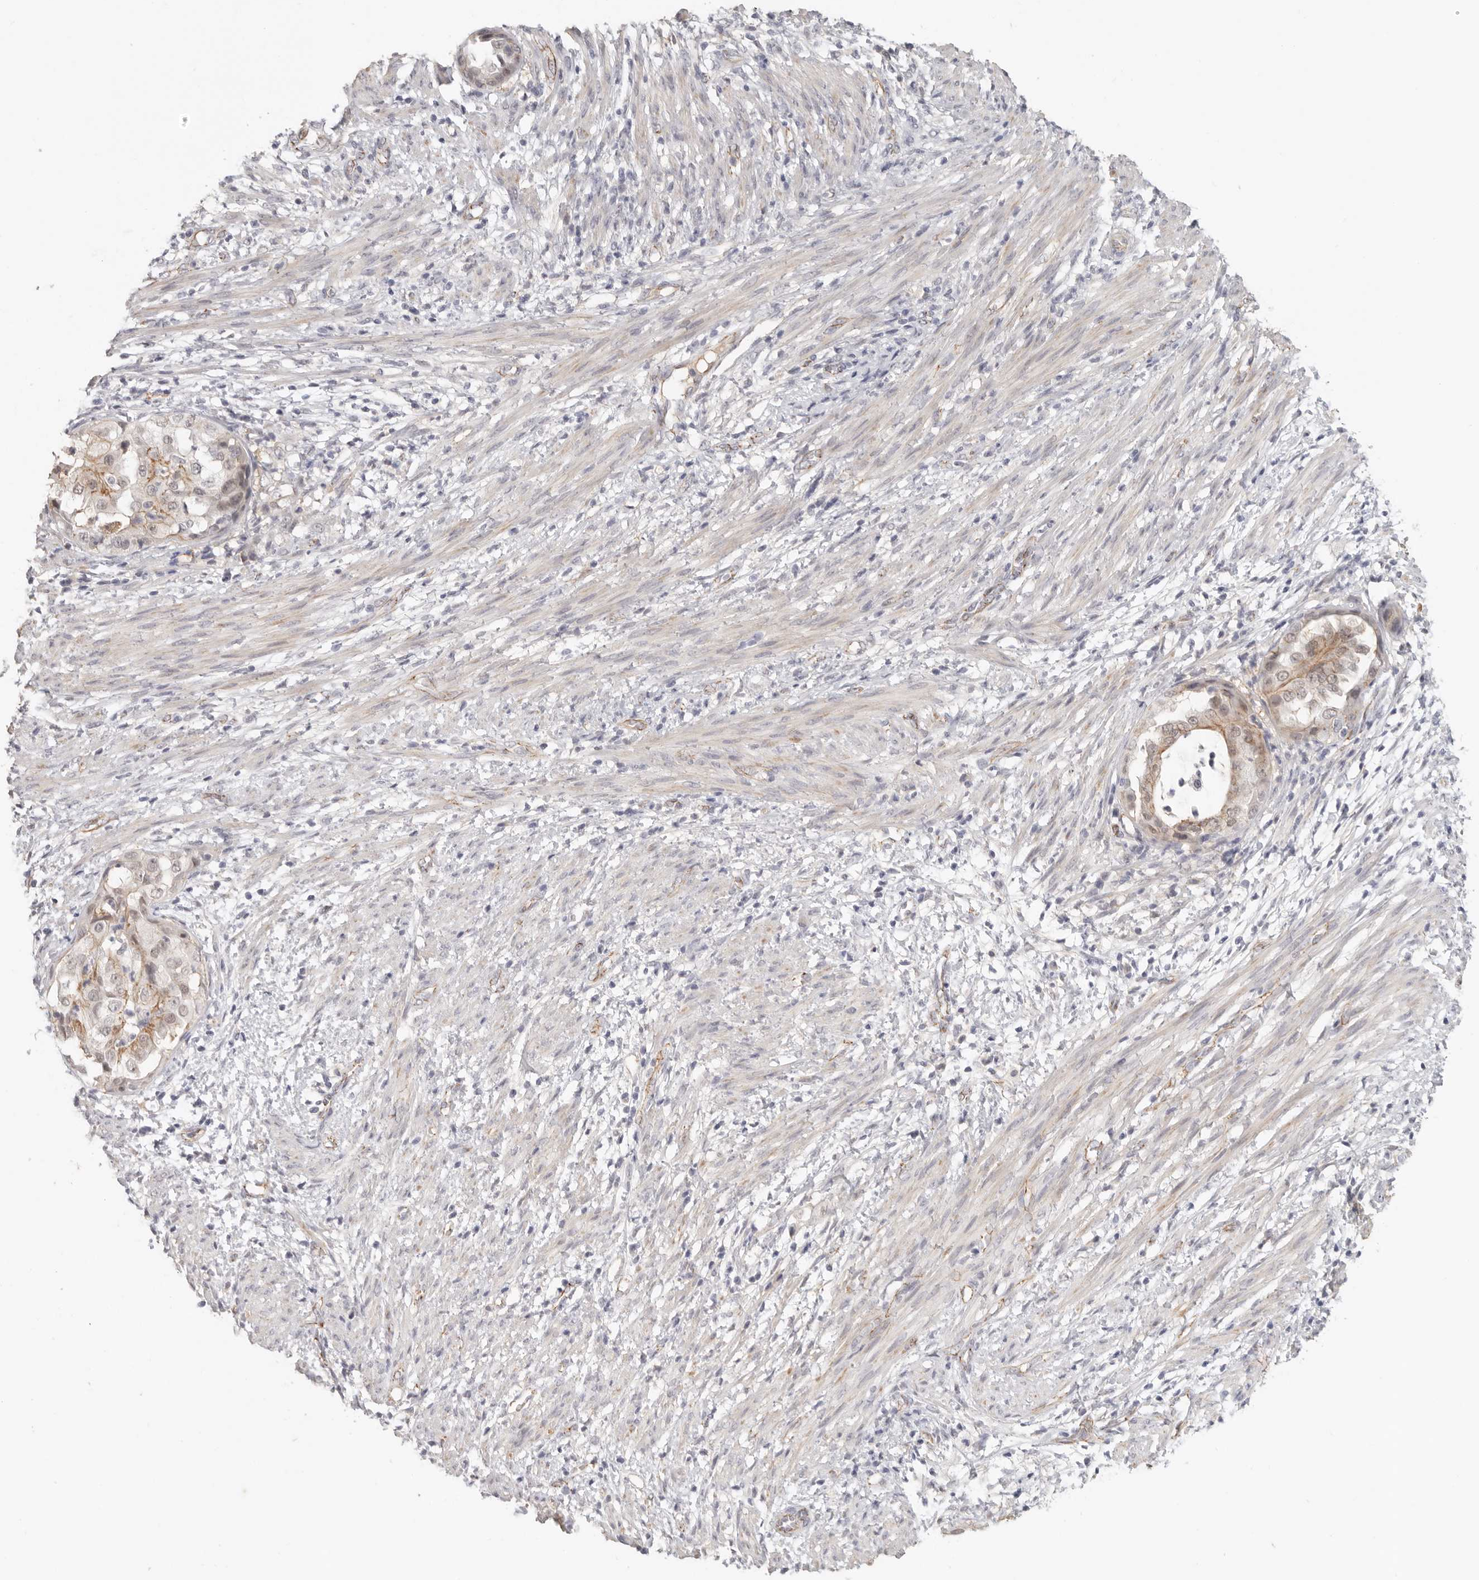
{"staining": {"intensity": "moderate", "quantity": "25%-75%", "location": "cytoplasmic/membranous"}, "tissue": "endometrial cancer", "cell_type": "Tumor cells", "image_type": "cancer", "snomed": [{"axis": "morphology", "description": "Adenocarcinoma, NOS"}, {"axis": "topography", "description": "Endometrium"}], "caption": "A high-resolution photomicrograph shows immunohistochemistry (IHC) staining of adenocarcinoma (endometrial), which shows moderate cytoplasmic/membranous staining in about 25%-75% of tumor cells.", "gene": "ANXA9", "patient": {"sex": "female", "age": 85}}